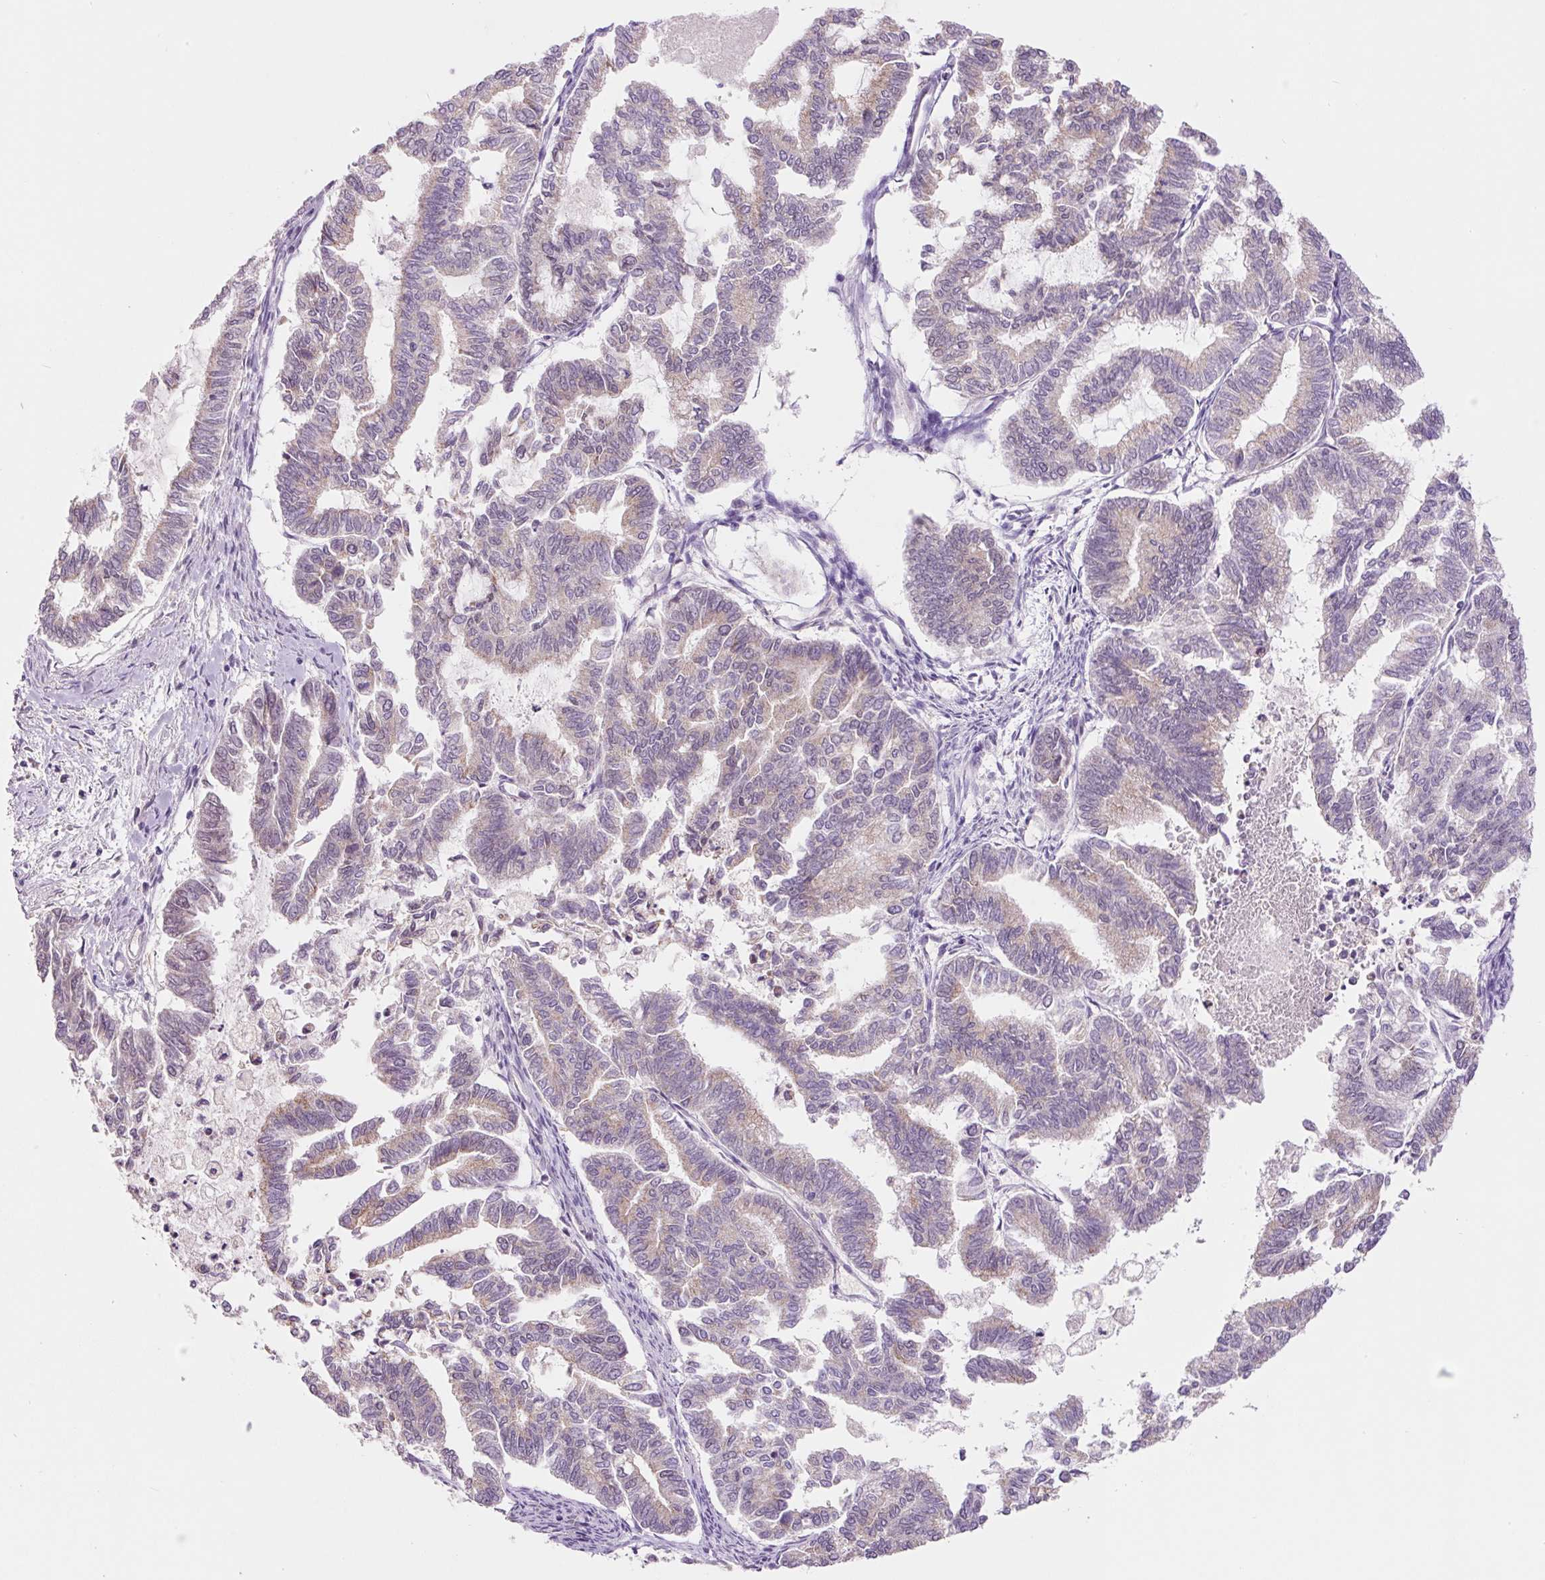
{"staining": {"intensity": "negative", "quantity": "none", "location": "none"}, "tissue": "endometrial cancer", "cell_type": "Tumor cells", "image_type": "cancer", "snomed": [{"axis": "morphology", "description": "Adenocarcinoma, NOS"}, {"axis": "topography", "description": "Endometrium"}], "caption": "This is an IHC image of endometrial cancer (adenocarcinoma). There is no positivity in tumor cells.", "gene": "PCK2", "patient": {"sex": "female", "age": 79}}